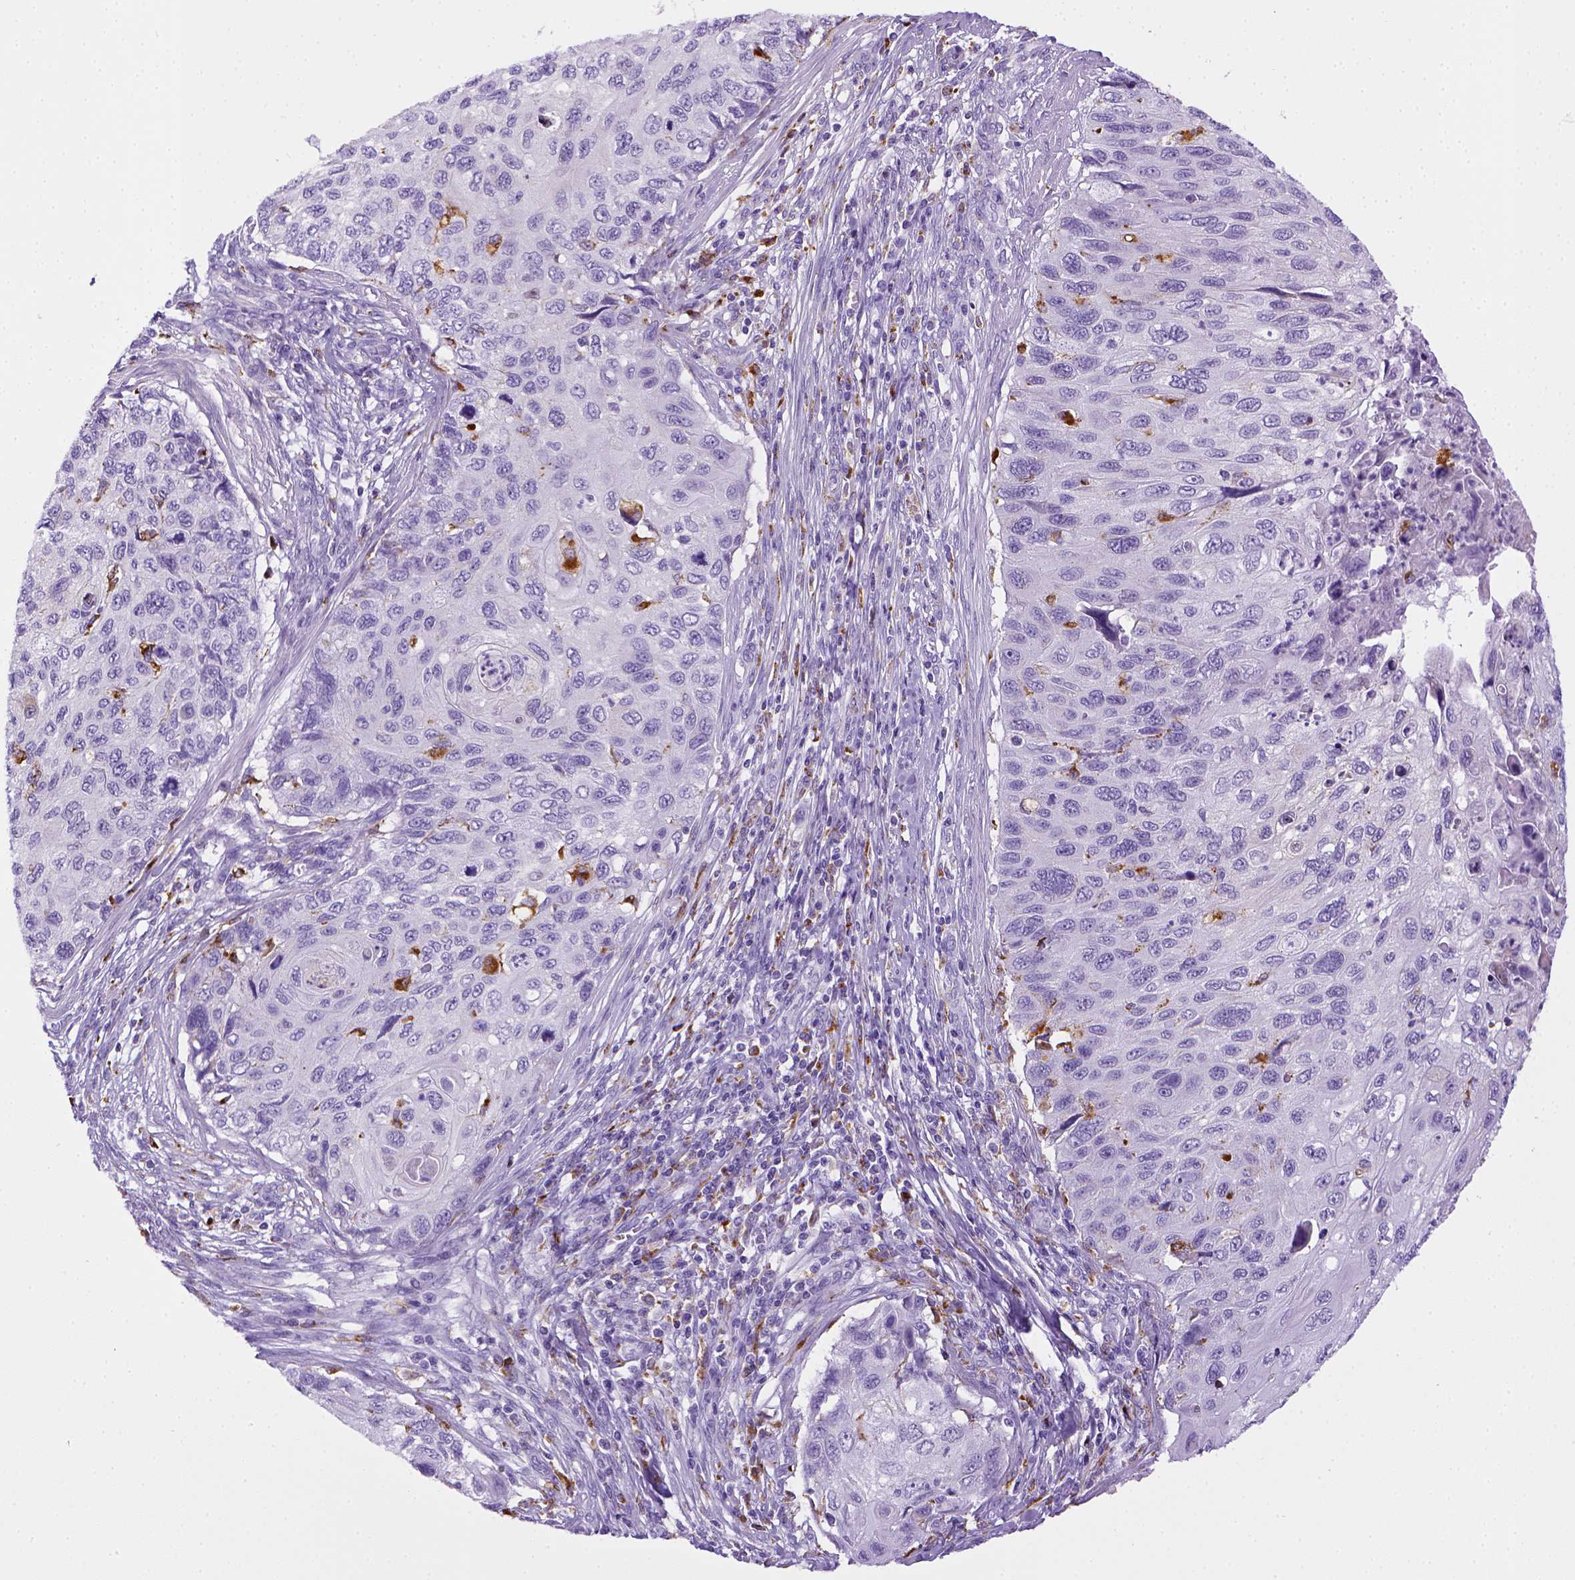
{"staining": {"intensity": "negative", "quantity": "none", "location": "none"}, "tissue": "cervical cancer", "cell_type": "Tumor cells", "image_type": "cancer", "snomed": [{"axis": "morphology", "description": "Squamous cell carcinoma, NOS"}, {"axis": "topography", "description": "Cervix"}], "caption": "The histopathology image shows no staining of tumor cells in cervical cancer.", "gene": "CD68", "patient": {"sex": "female", "age": 70}}